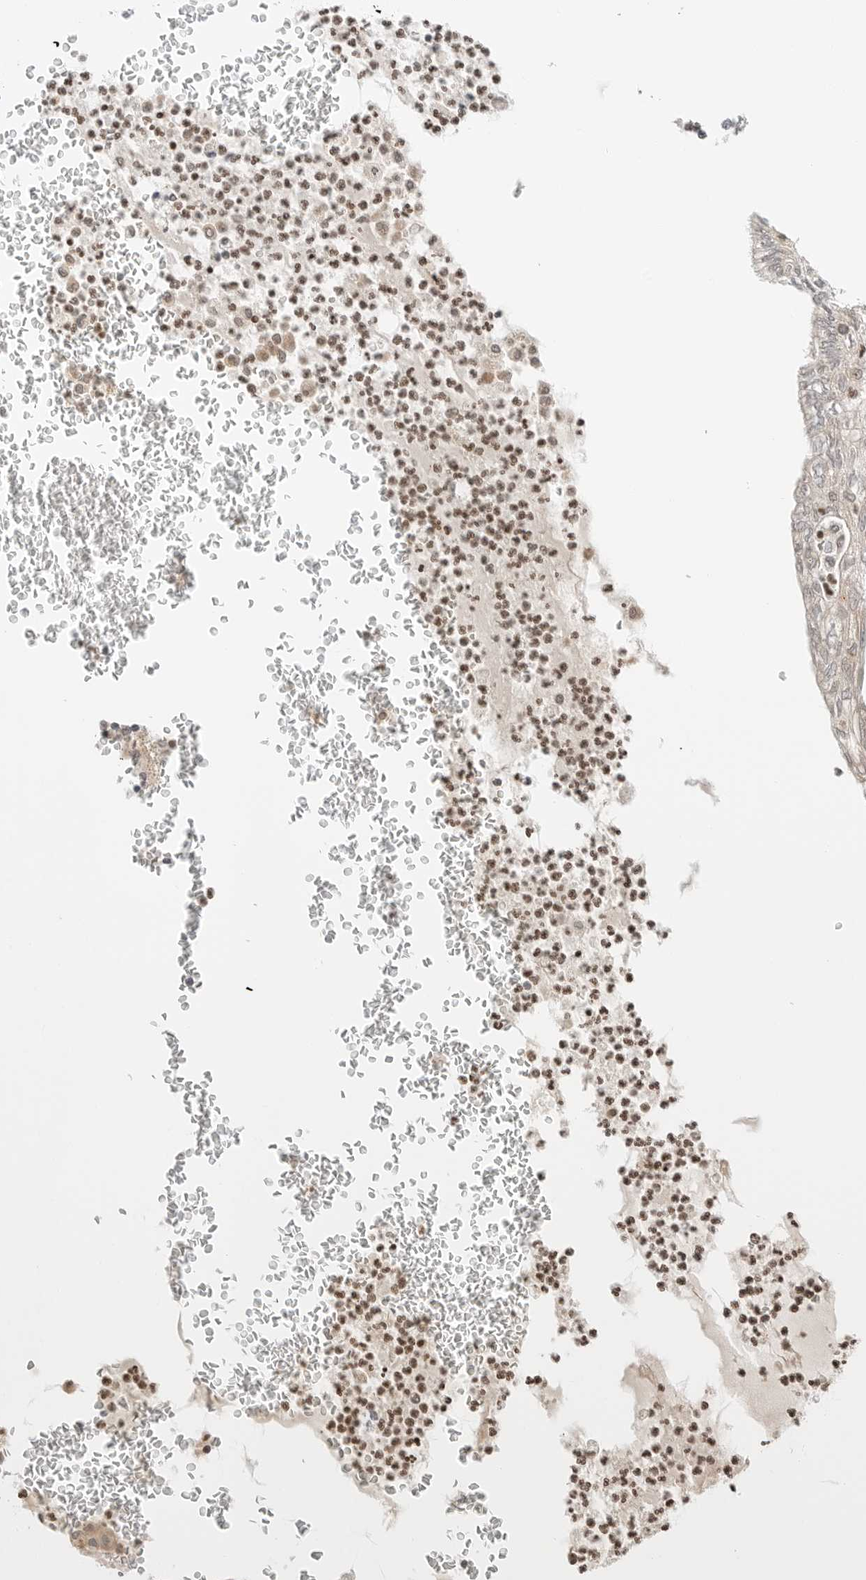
{"staining": {"intensity": "weak", "quantity": ">75%", "location": "cytoplasmic/membranous"}, "tissue": "lung cancer", "cell_type": "Tumor cells", "image_type": "cancer", "snomed": [{"axis": "morphology", "description": "Adenocarcinoma, NOS"}, {"axis": "topography", "description": "Lung"}], "caption": "Immunohistochemical staining of lung cancer demonstrates weak cytoplasmic/membranous protein positivity in about >75% of tumor cells. (IHC, brightfield microscopy, high magnification).", "gene": "IQCC", "patient": {"sex": "female", "age": 70}}